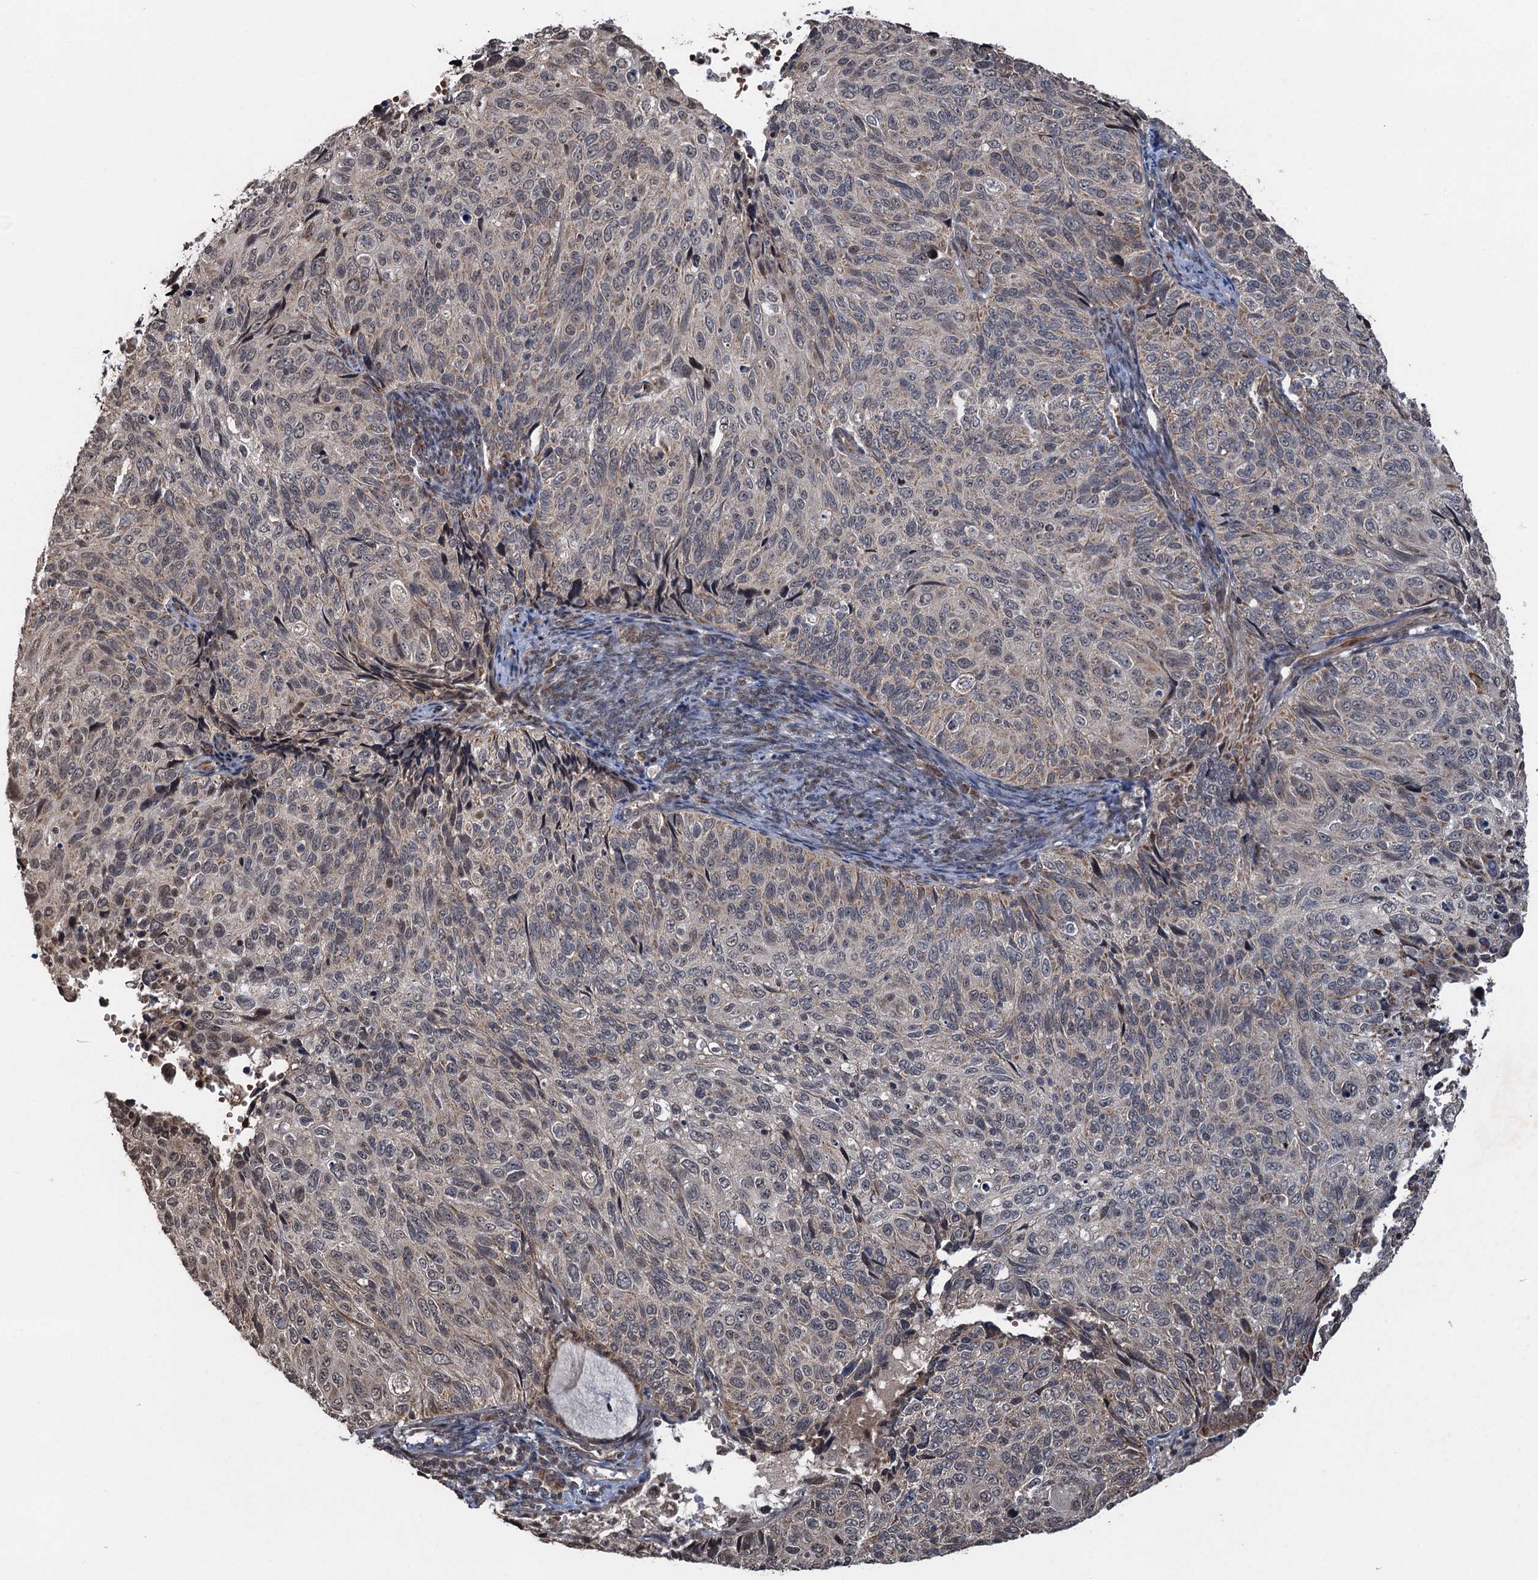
{"staining": {"intensity": "weak", "quantity": "25%-75%", "location": "cytoplasmic/membranous,nuclear"}, "tissue": "cervical cancer", "cell_type": "Tumor cells", "image_type": "cancer", "snomed": [{"axis": "morphology", "description": "Squamous cell carcinoma, NOS"}, {"axis": "topography", "description": "Cervix"}], "caption": "A high-resolution micrograph shows IHC staining of cervical squamous cell carcinoma, which reveals weak cytoplasmic/membranous and nuclear expression in about 25%-75% of tumor cells.", "gene": "REP15", "patient": {"sex": "female", "age": 70}}